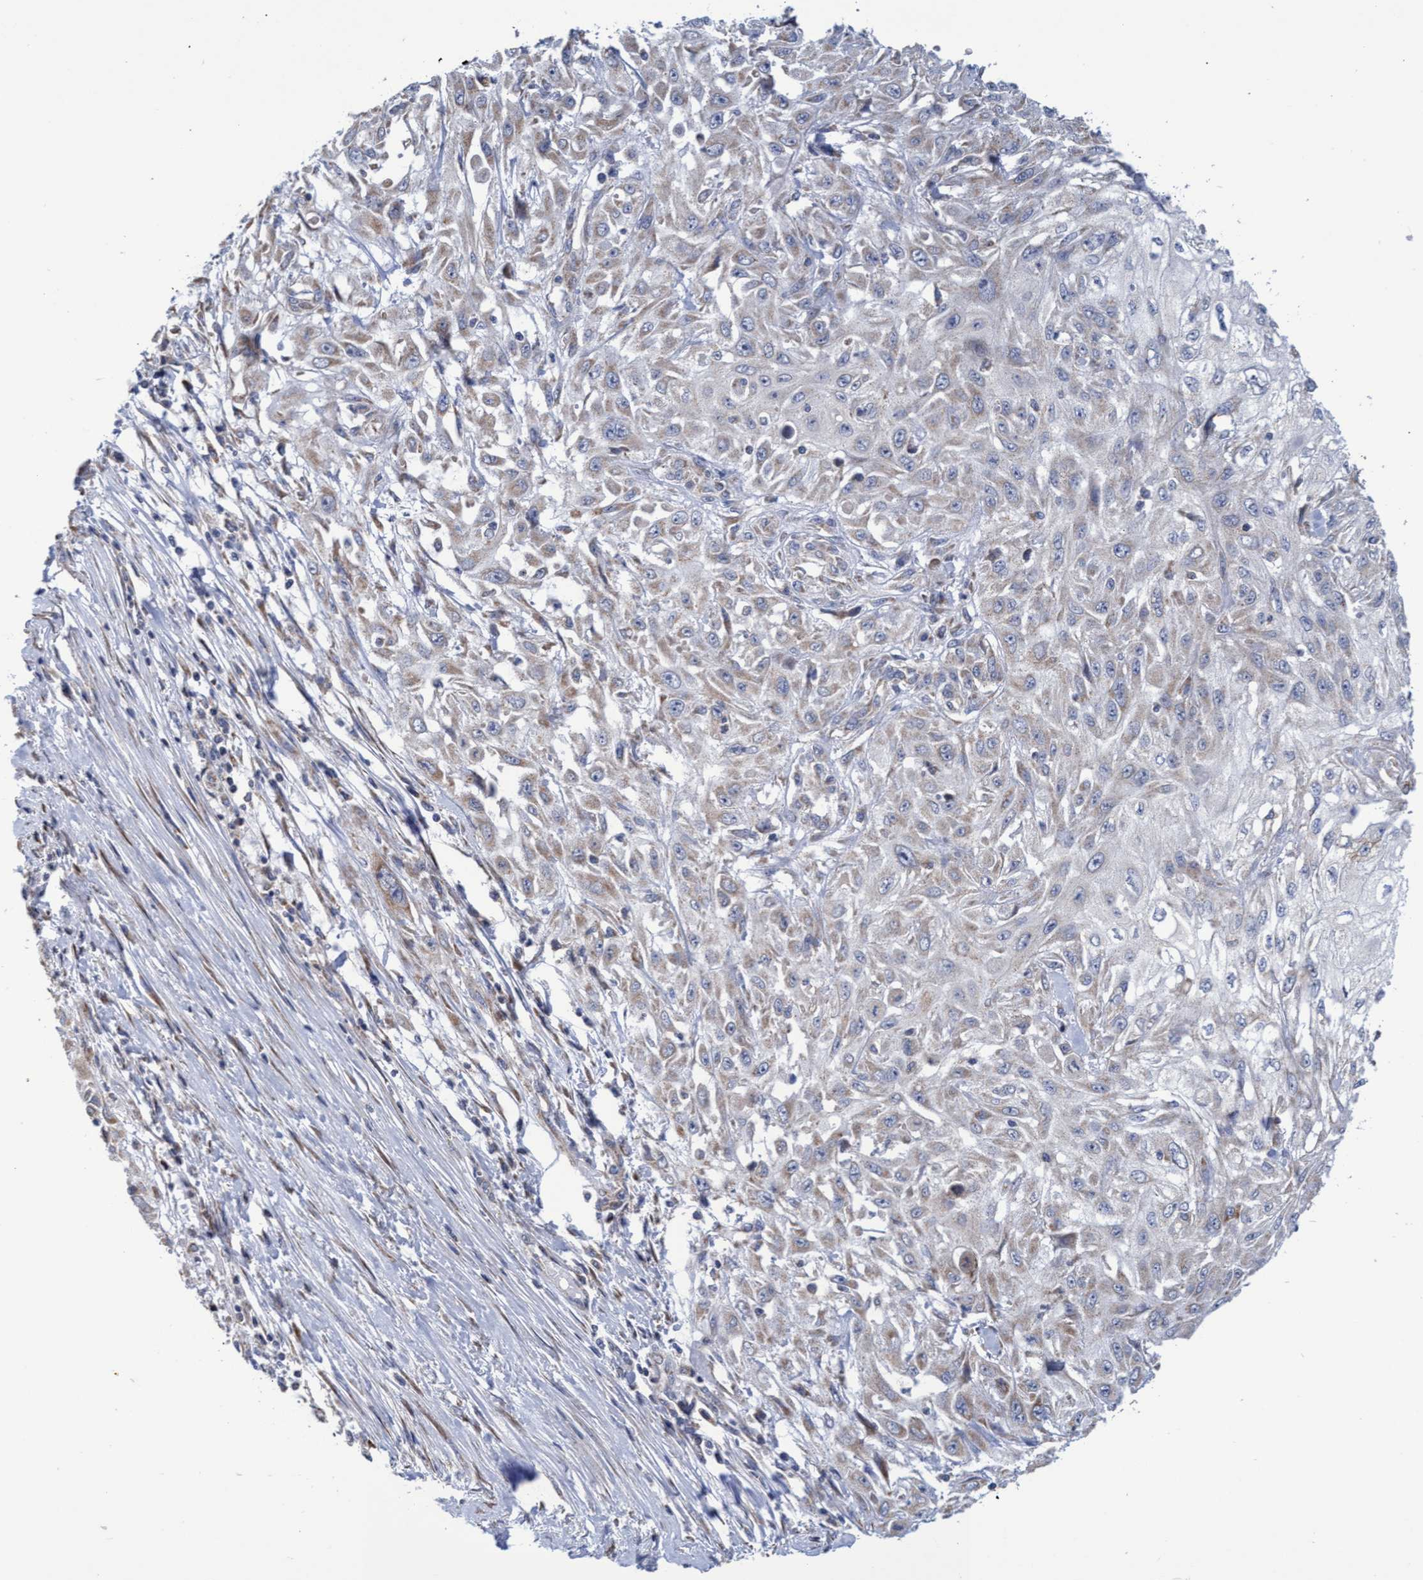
{"staining": {"intensity": "weak", "quantity": "<25%", "location": "cytoplasmic/membranous"}, "tissue": "skin cancer", "cell_type": "Tumor cells", "image_type": "cancer", "snomed": [{"axis": "morphology", "description": "Squamous cell carcinoma, NOS"}, {"axis": "morphology", "description": "Squamous cell carcinoma, metastatic, NOS"}, {"axis": "topography", "description": "Skin"}, {"axis": "topography", "description": "Lymph node"}], "caption": "Photomicrograph shows no protein positivity in tumor cells of skin metastatic squamous cell carcinoma tissue.", "gene": "NAT16", "patient": {"sex": "male", "age": 75}}